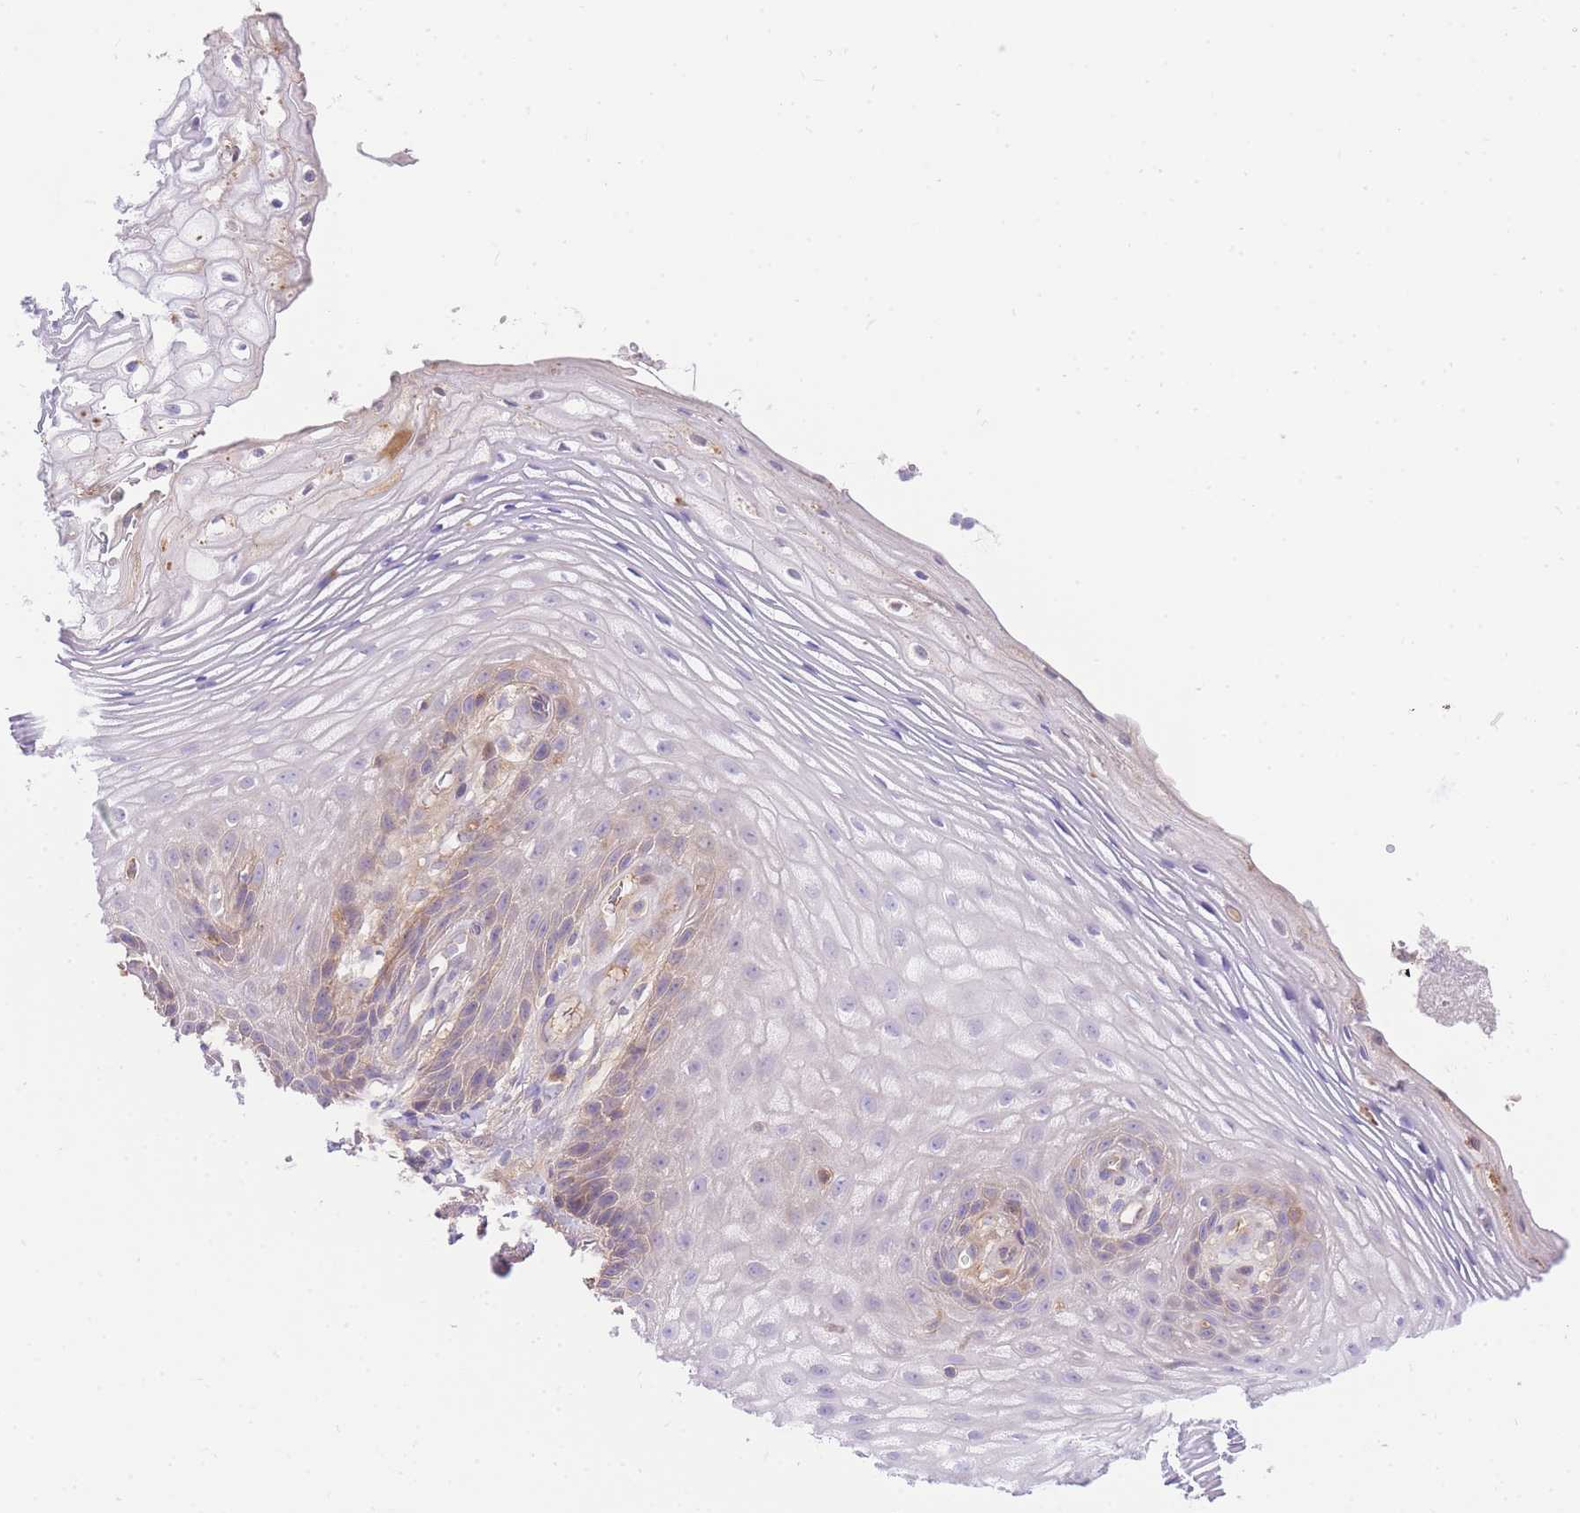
{"staining": {"intensity": "weak", "quantity": "<25%", "location": "cytoplasmic/membranous"}, "tissue": "vagina", "cell_type": "Squamous epithelial cells", "image_type": "normal", "snomed": [{"axis": "morphology", "description": "Normal tissue, NOS"}, {"axis": "topography", "description": "Vagina"}], "caption": "Vagina stained for a protein using immunohistochemistry reveals no staining squamous epithelial cells.", "gene": "LIPH", "patient": {"sex": "female", "age": 60}}